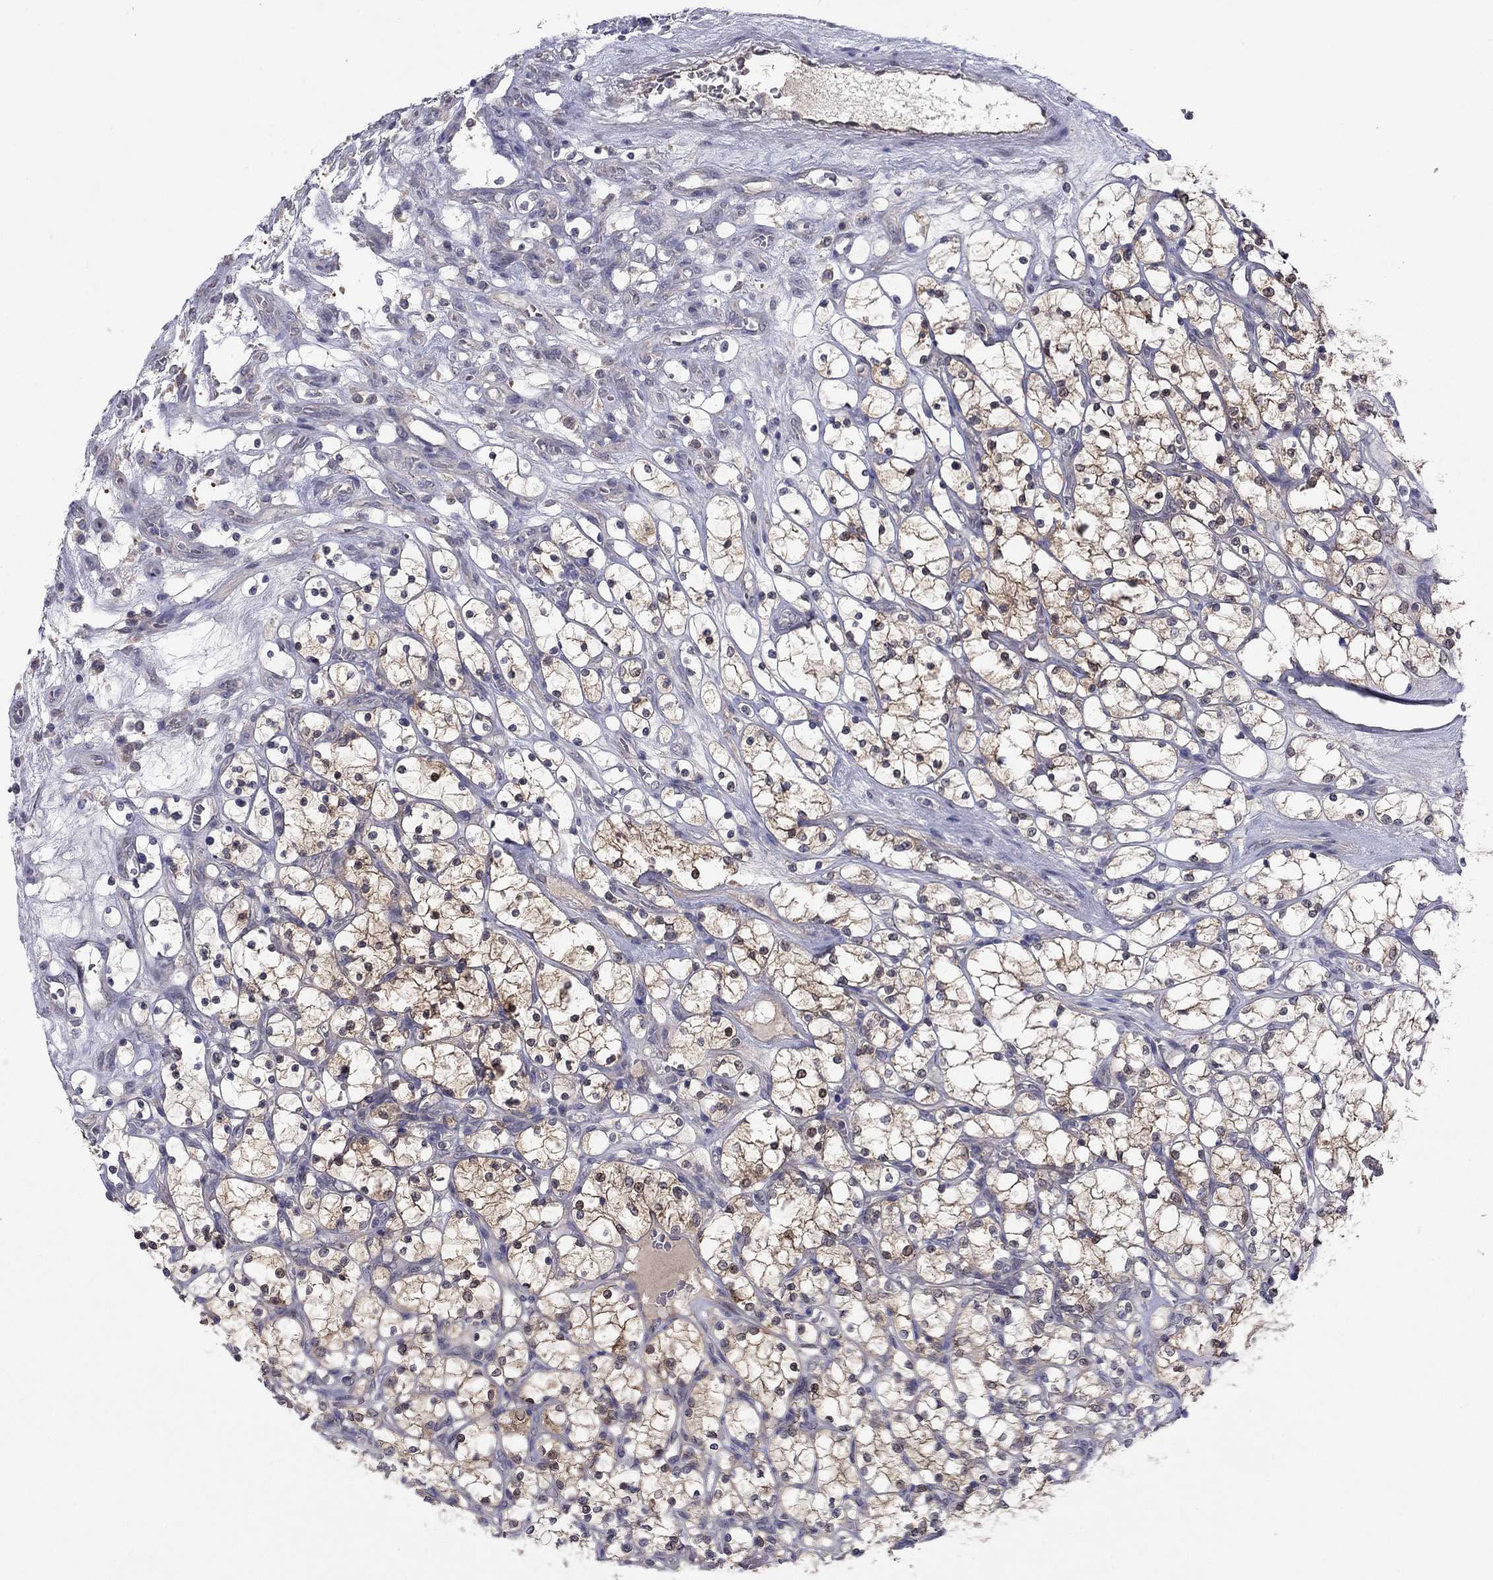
{"staining": {"intensity": "strong", "quantity": "25%-75%", "location": "cytoplasmic/membranous"}, "tissue": "renal cancer", "cell_type": "Tumor cells", "image_type": "cancer", "snomed": [{"axis": "morphology", "description": "Adenocarcinoma, NOS"}, {"axis": "topography", "description": "Kidney"}], "caption": "This is an image of immunohistochemistry staining of renal cancer (adenocarcinoma), which shows strong positivity in the cytoplasmic/membranous of tumor cells.", "gene": "GRHPR", "patient": {"sex": "female", "age": 69}}